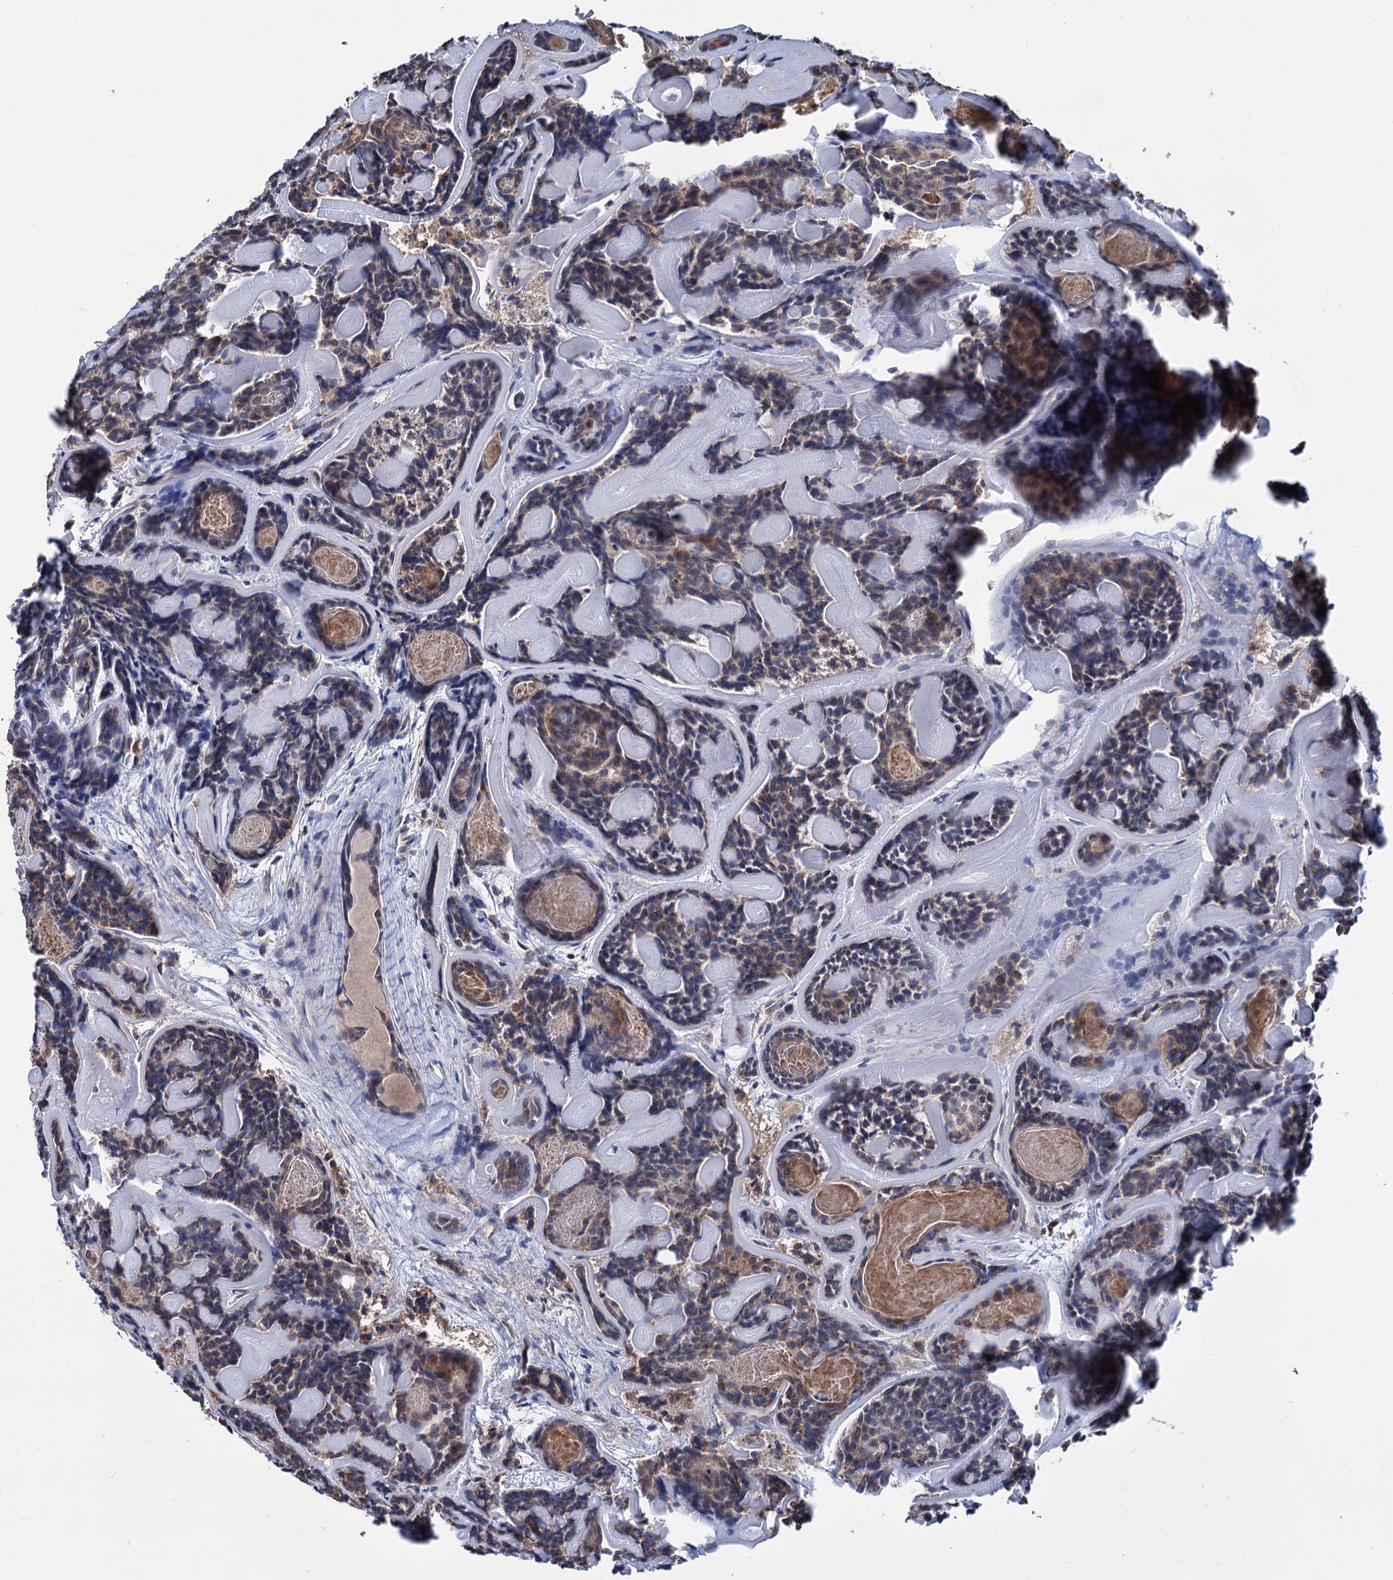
{"staining": {"intensity": "weak", "quantity": "<25%", "location": "cytoplasmic/membranous"}, "tissue": "head and neck cancer", "cell_type": "Tumor cells", "image_type": "cancer", "snomed": [{"axis": "morphology", "description": "Adenocarcinoma, NOS"}, {"axis": "topography", "description": "Salivary gland"}, {"axis": "topography", "description": "Head-Neck"}], "caption": "The IHC image has no significant expression in tumor cells of head and neck cancer (adenocarcinoma) tissue.", "gene": "LPIN1", "patient": {"sex": "female", "age": 63}}